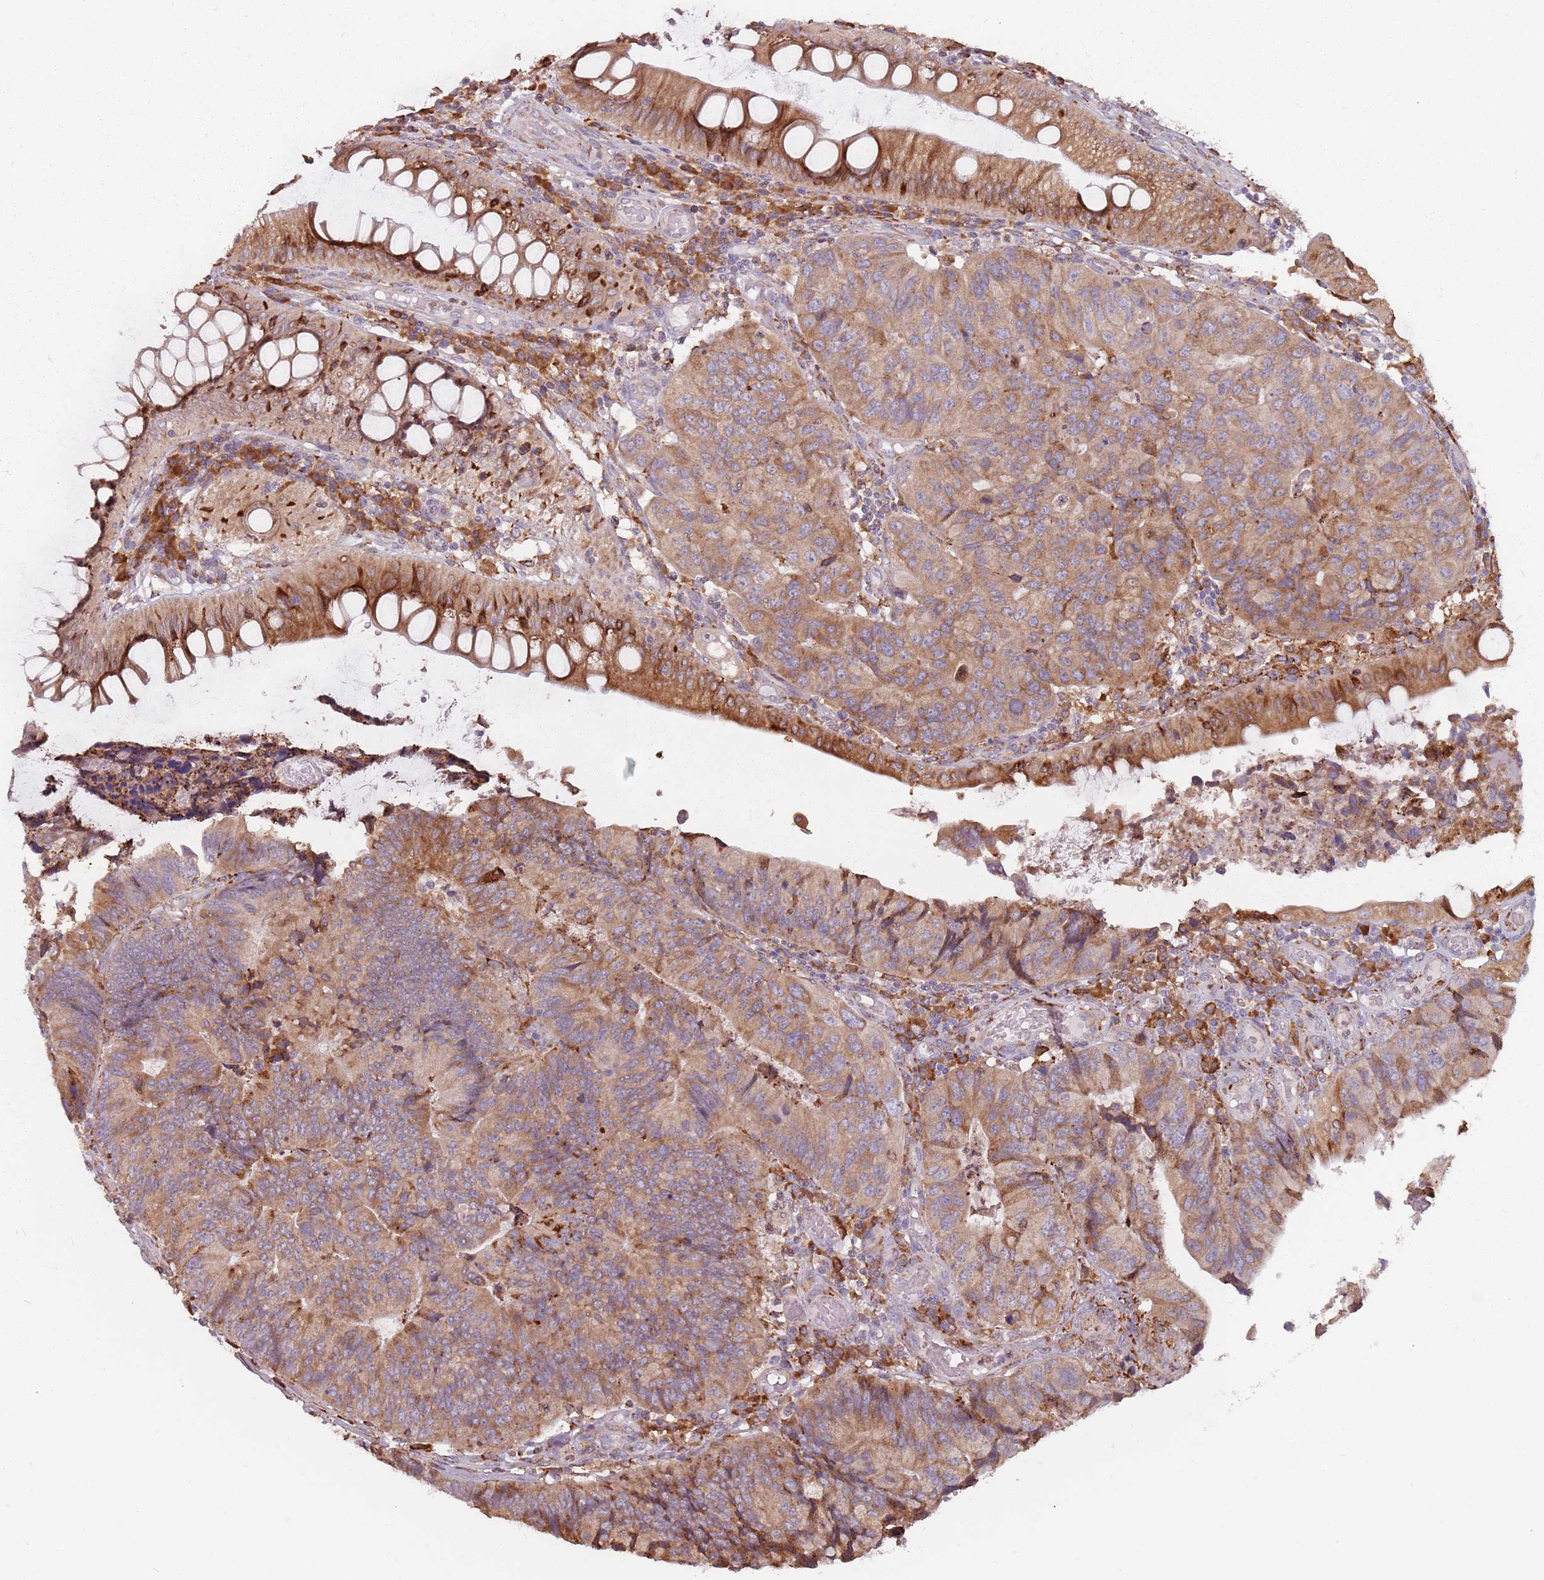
{"staining": {"intensity": "moderate", "quantity": ">75%", "location": "cytoplasmic/membranous"}, "tissue": "colorectal cancer", "cell_type": "Tumor cells", "image_type": "cancer", "snomed": [{"axis": "morphology", "description": "Adenocarcinoma, NOS"}, {"axis": "topography", "description": "Colon"}], "caption": "Colorectal cancer (adenocarcinoma) stained for a protein (brown) shows moderate cytoplasmic/membranous positive expression in approximately >75% of tumor cells.", "gene": "RPS9", "patient": {"sex": "female", "age": 67}}